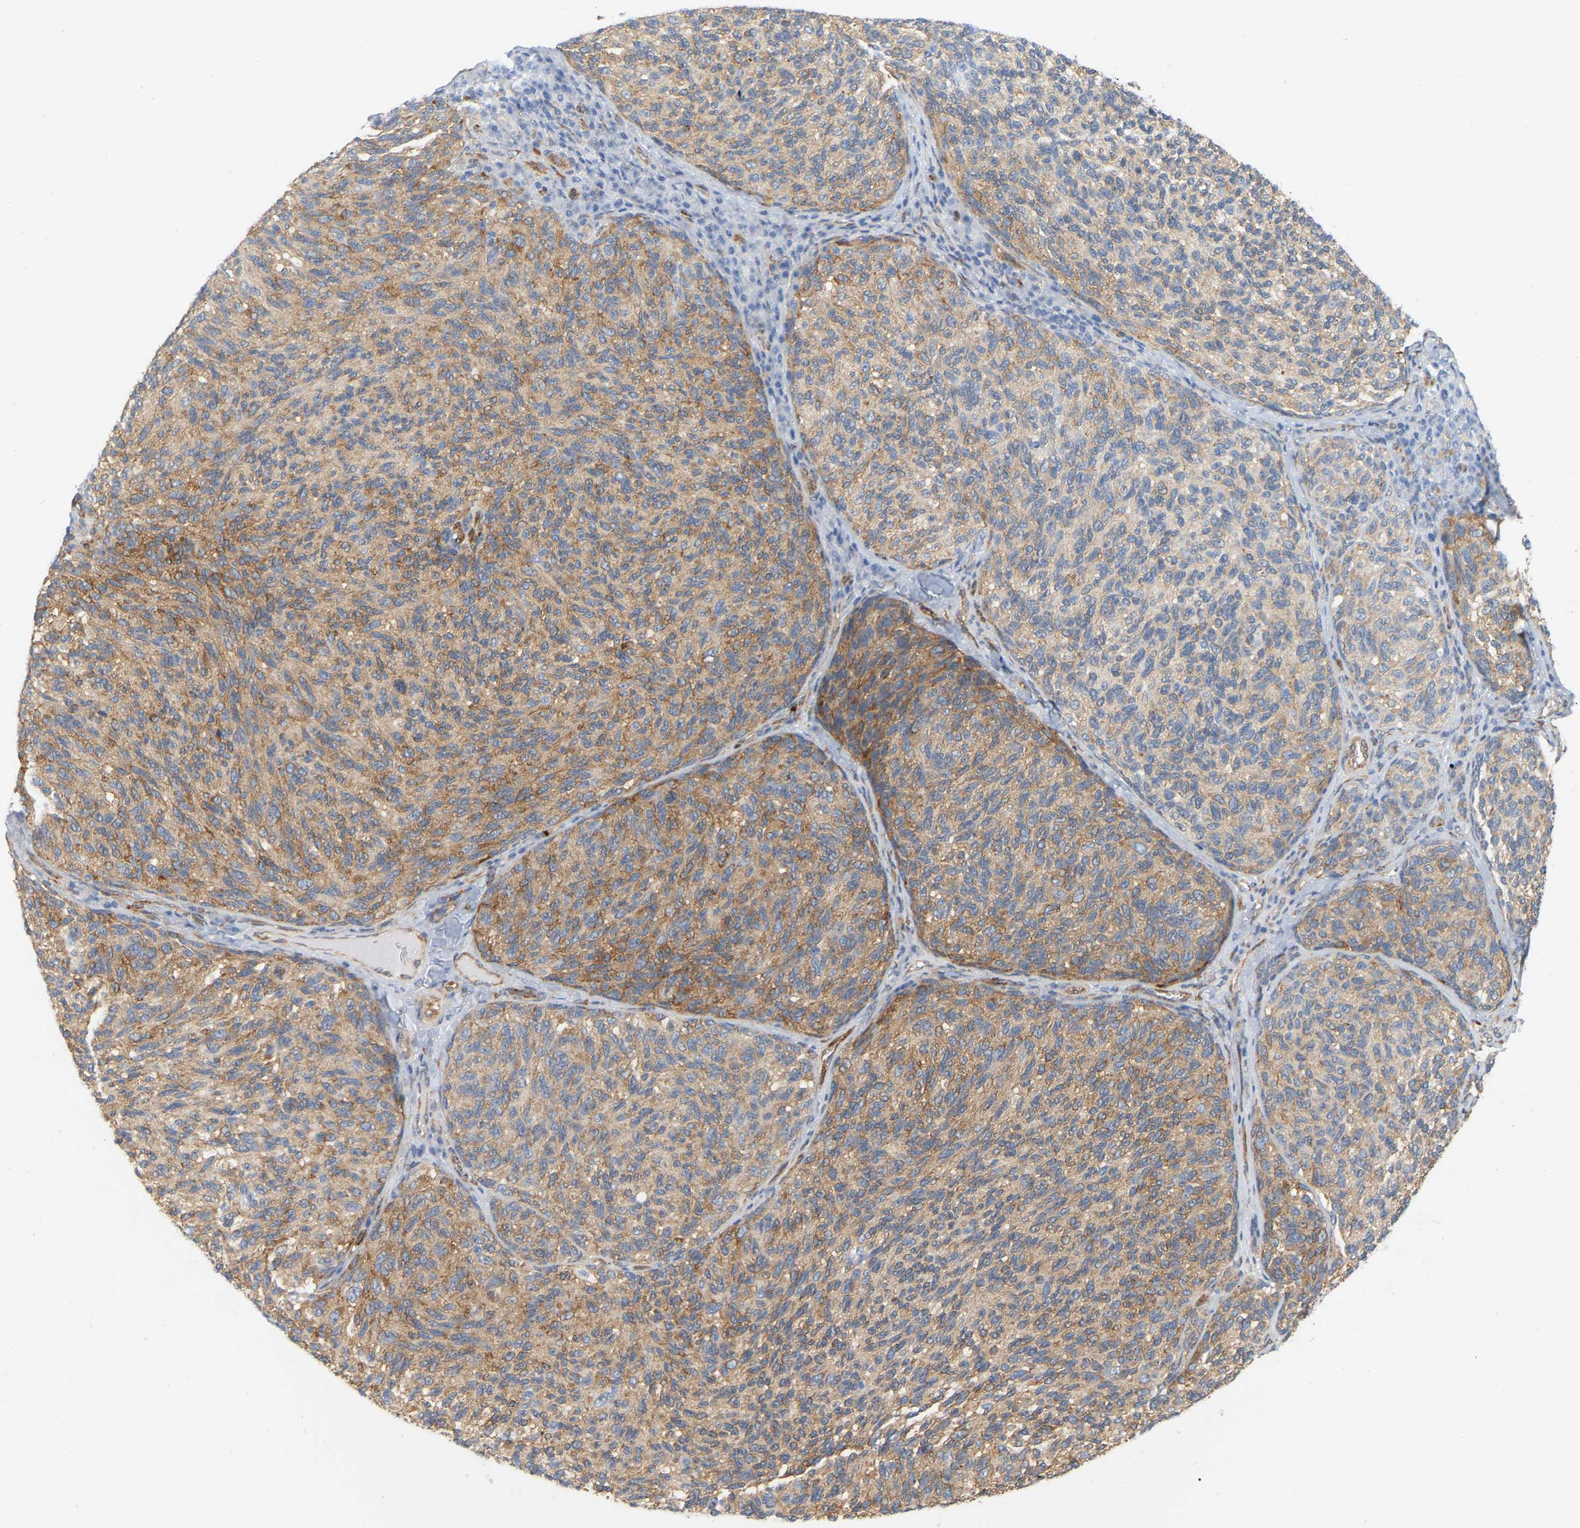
{"staining": {"intensity": "moderate", "quantity": ">75%", "location": "cytoplasmic/membranous"}, "tissue": "melanoma", "cell_type": "Tumor cells", "image_type": "cancer", "snomed": [{"axis": "morphology", "description": "Malignant melanoma, NOS"}, {"axis": "topography", "description": "Skin"}], "caption": "Tumor cells demonstrate medium levels of moderate cytoplasmic/membranous expression in about >75% of cells in human malignant melanoma.", "gene": "RAPH1", "patient": {"sex": "female", "age": 73}}